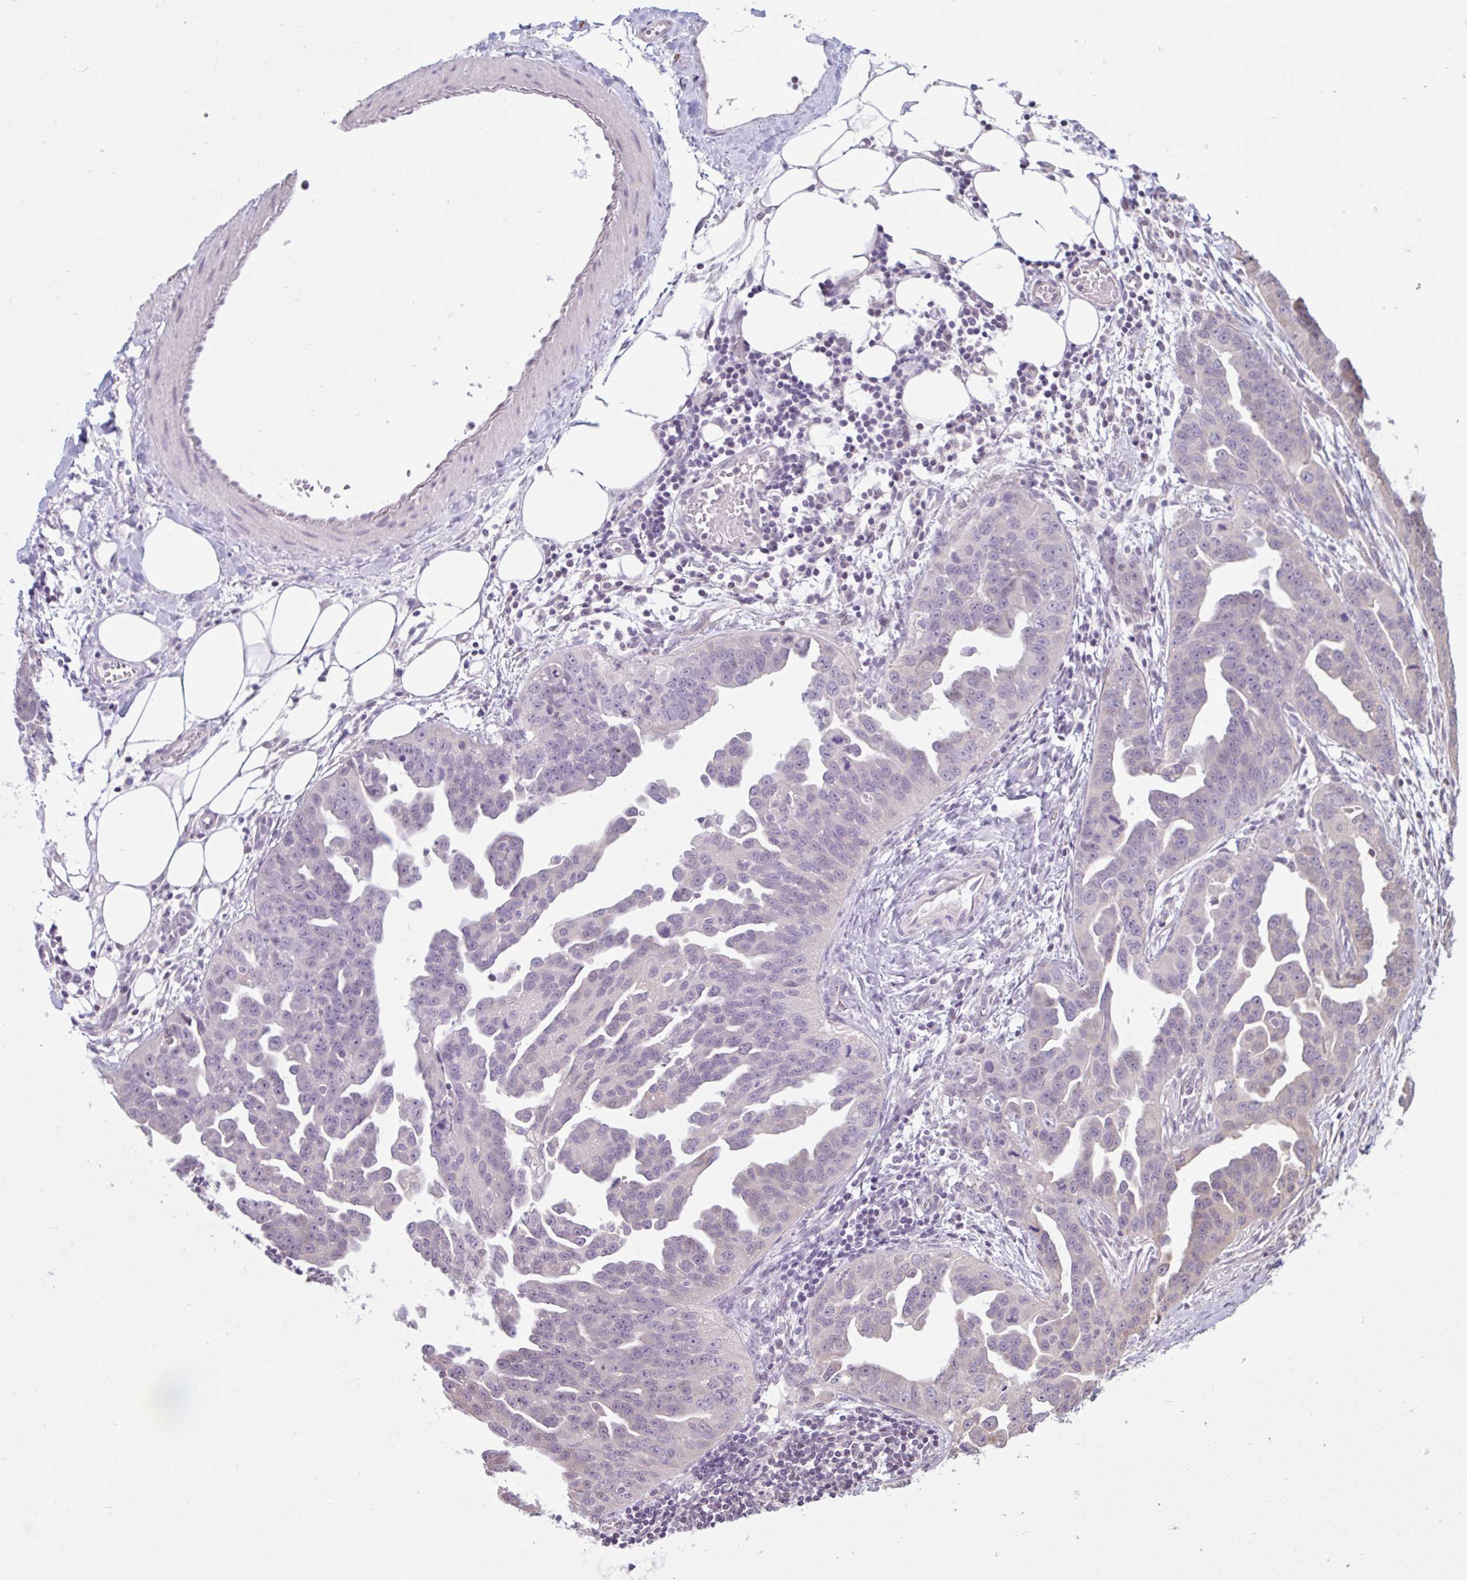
{"staining": {"intensity": "negative", "quantity": "none", "location": "none"}, "tissue": "ovarian cancer", "cell_type": "Tumor cells", "image_type": "cancer", "snomed": [{"axis": "morphology", "description": "Cystadenocarcinoma, serous, NOS"}, {"axis": "topography", "description": "Ovary"}], "caption": "Ovarian serous cystadenocarcinoma was stained to show a protein in brown. There is no significant positivity in tumor cells.", "gene": "CDH19", "patient": {"sex": "female", "age": 75}}